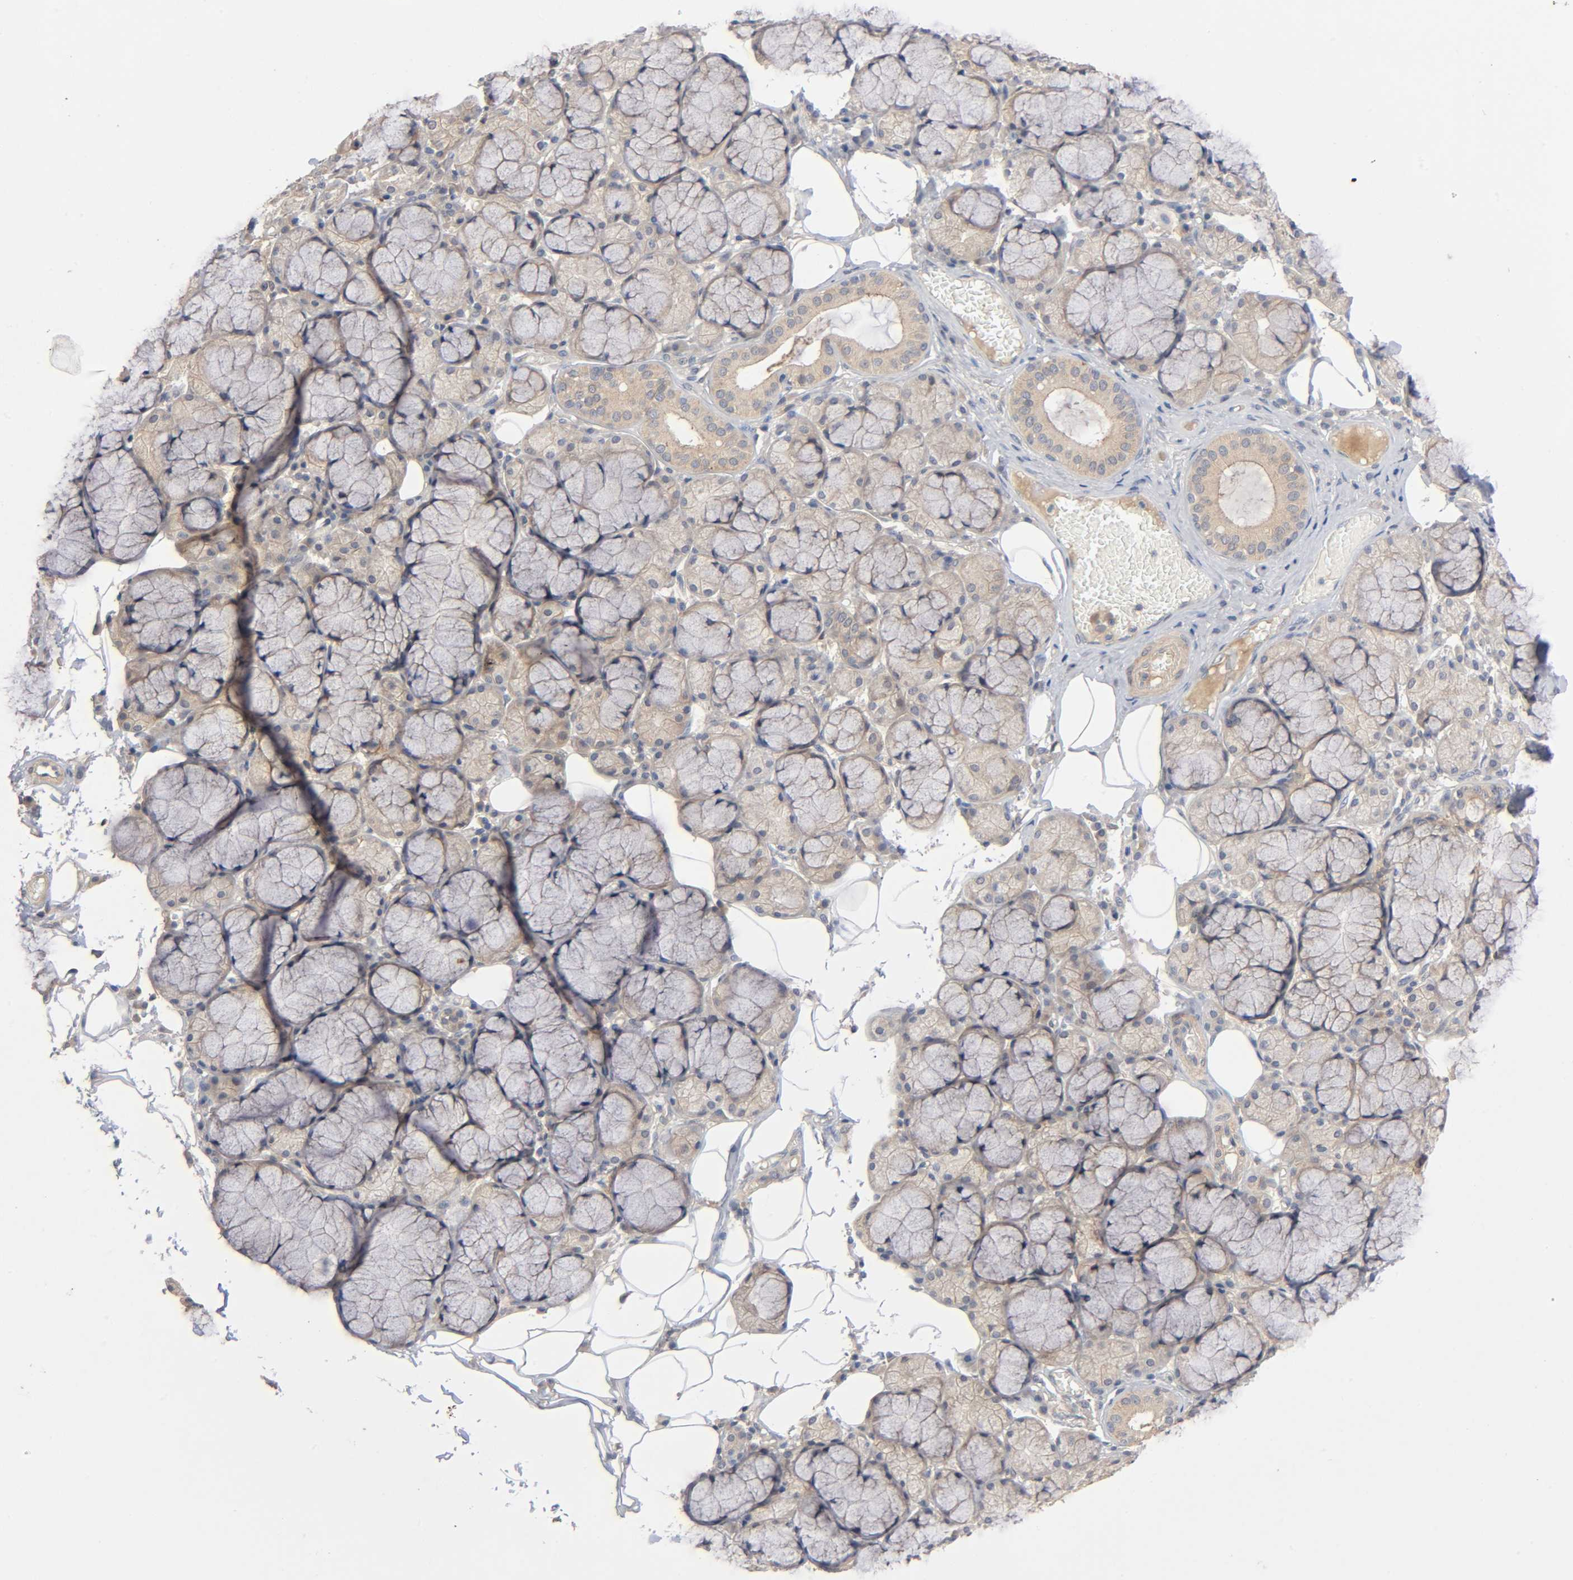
{"staining": {"intensity": "moderate", "quantity": "25%-75%", "location": "cytoplasmic/membranous"}, "tissue": "salivary gland", "cell_type": "Glandular cells", "image_type": "normal", "snomed": [{"axis": "morphology", "description": "Normal tissue, NOS"}, {"axis": "topography", "description": "Skeletal muscle"}, {"axis": "topography", "description": "Oral tissue"}, {"axis": "topography", "description": "Salivary gland"}, {"axis": "topography", "description": "Peripheral nerve tissue"}], "caption": "Immunohistochemistry (IHC) staining of unremarkable salivary gland, which exhibits medium levels of moderate cytoplasmic/membranous positivity in approximately 25%-75% of glandular cells indicating moderate cytoplasmic/membranous protein expression. The staining was performed using DAB (3,3'-diaminobenzidine) (brown) for protein detection and nuclei were counterstained in hematoxylin (blue).", "gene": "CPB2", "patient": {"sex": "male", "age": 54}}